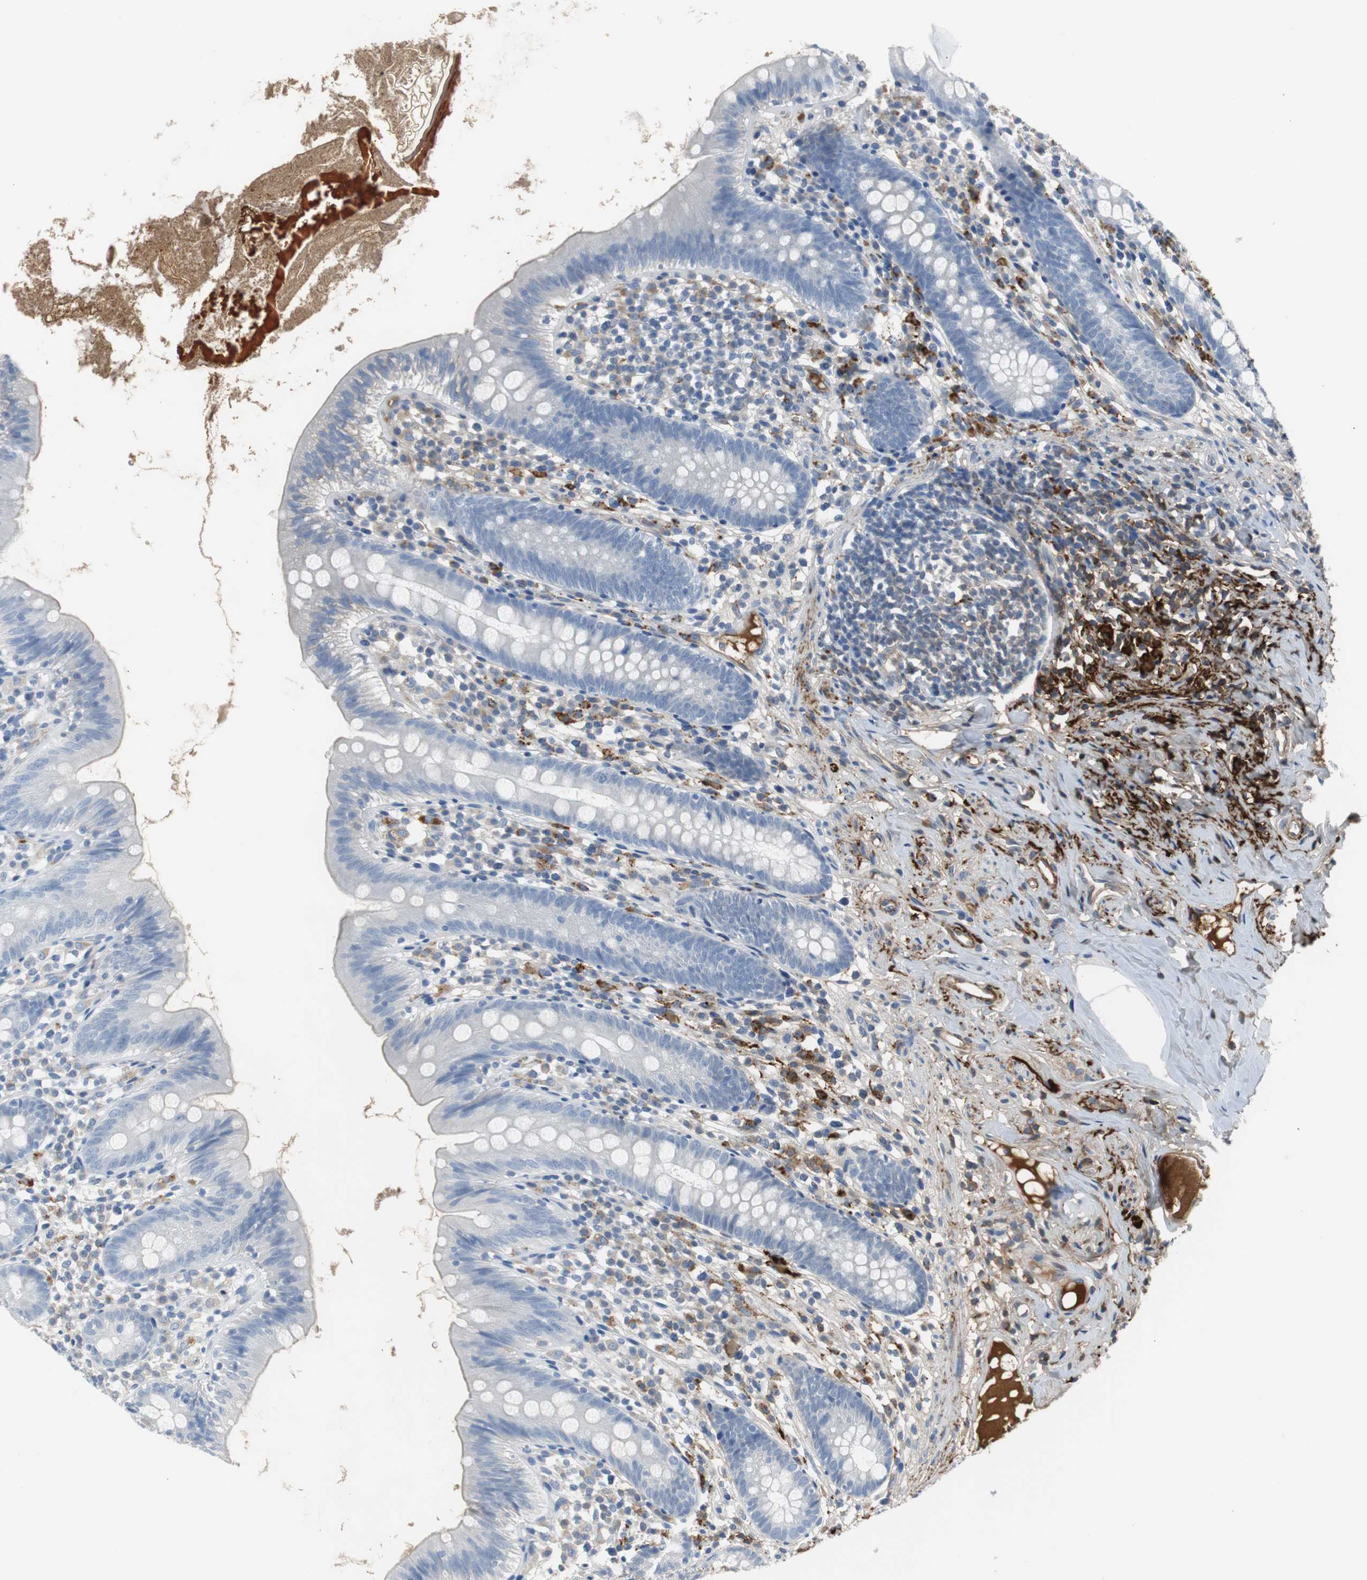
{"staining": {"intensity": "negative", "quantity": "none", "location": "none"}, "tissue": "appendix", "cell_type": "Glandular cells", "image_type": "normal", "snomed": [{"axis": "morphology", "description": "Normal tissue, NOS"}, {"axis": "topography", "description": "Appendix"}], "caption": "Glandular cells are negative for protein expression in benign human appendix. Brightfield microscopy of immunohistochemistry stained with DAB (brown) and hematoxylin (blue), captured at high magnification.", "gene": "APCS", "patient": {"sex": "male", "age": 52}}